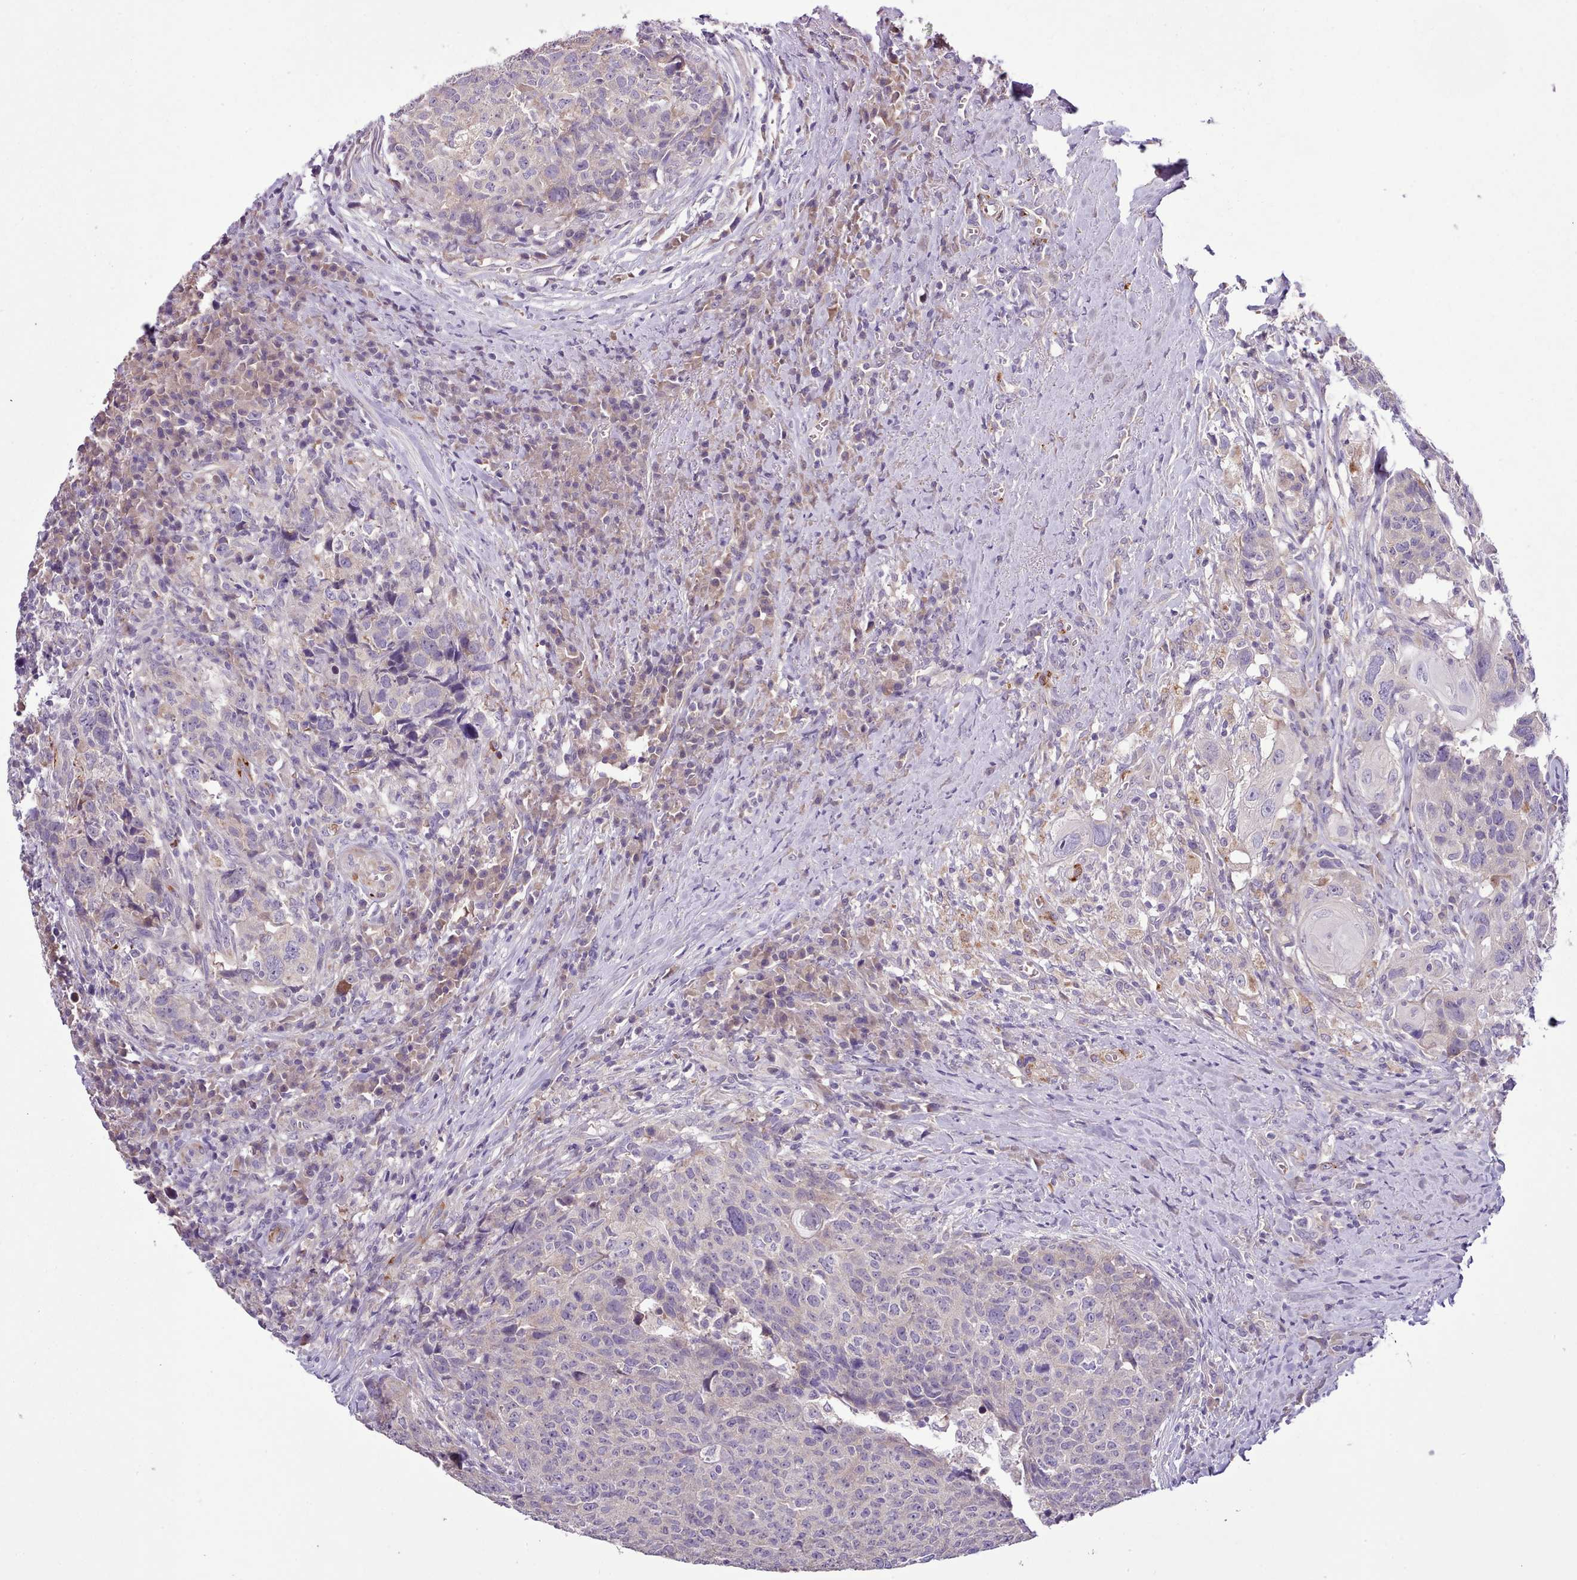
{"staining": {"intensity": "negative", "quantity": "none", "location": "none"}, "tissue": "head and neck cancer", "cell_type": "Tumor cells", "image_type": "cancer", "snomed": [{"axis": "morphology", "description": "Squamous cell carcinoma, NOS"}, {"axis": "topography", "description": "Head-Neck"}], "caption": "DAB immunohistochemical staining of human squamous cell carcinoma (head and neck) reveals no significant staining in tumor cells.", "gene": "SETX", "patient": {"sex": "male", "age": 66}}